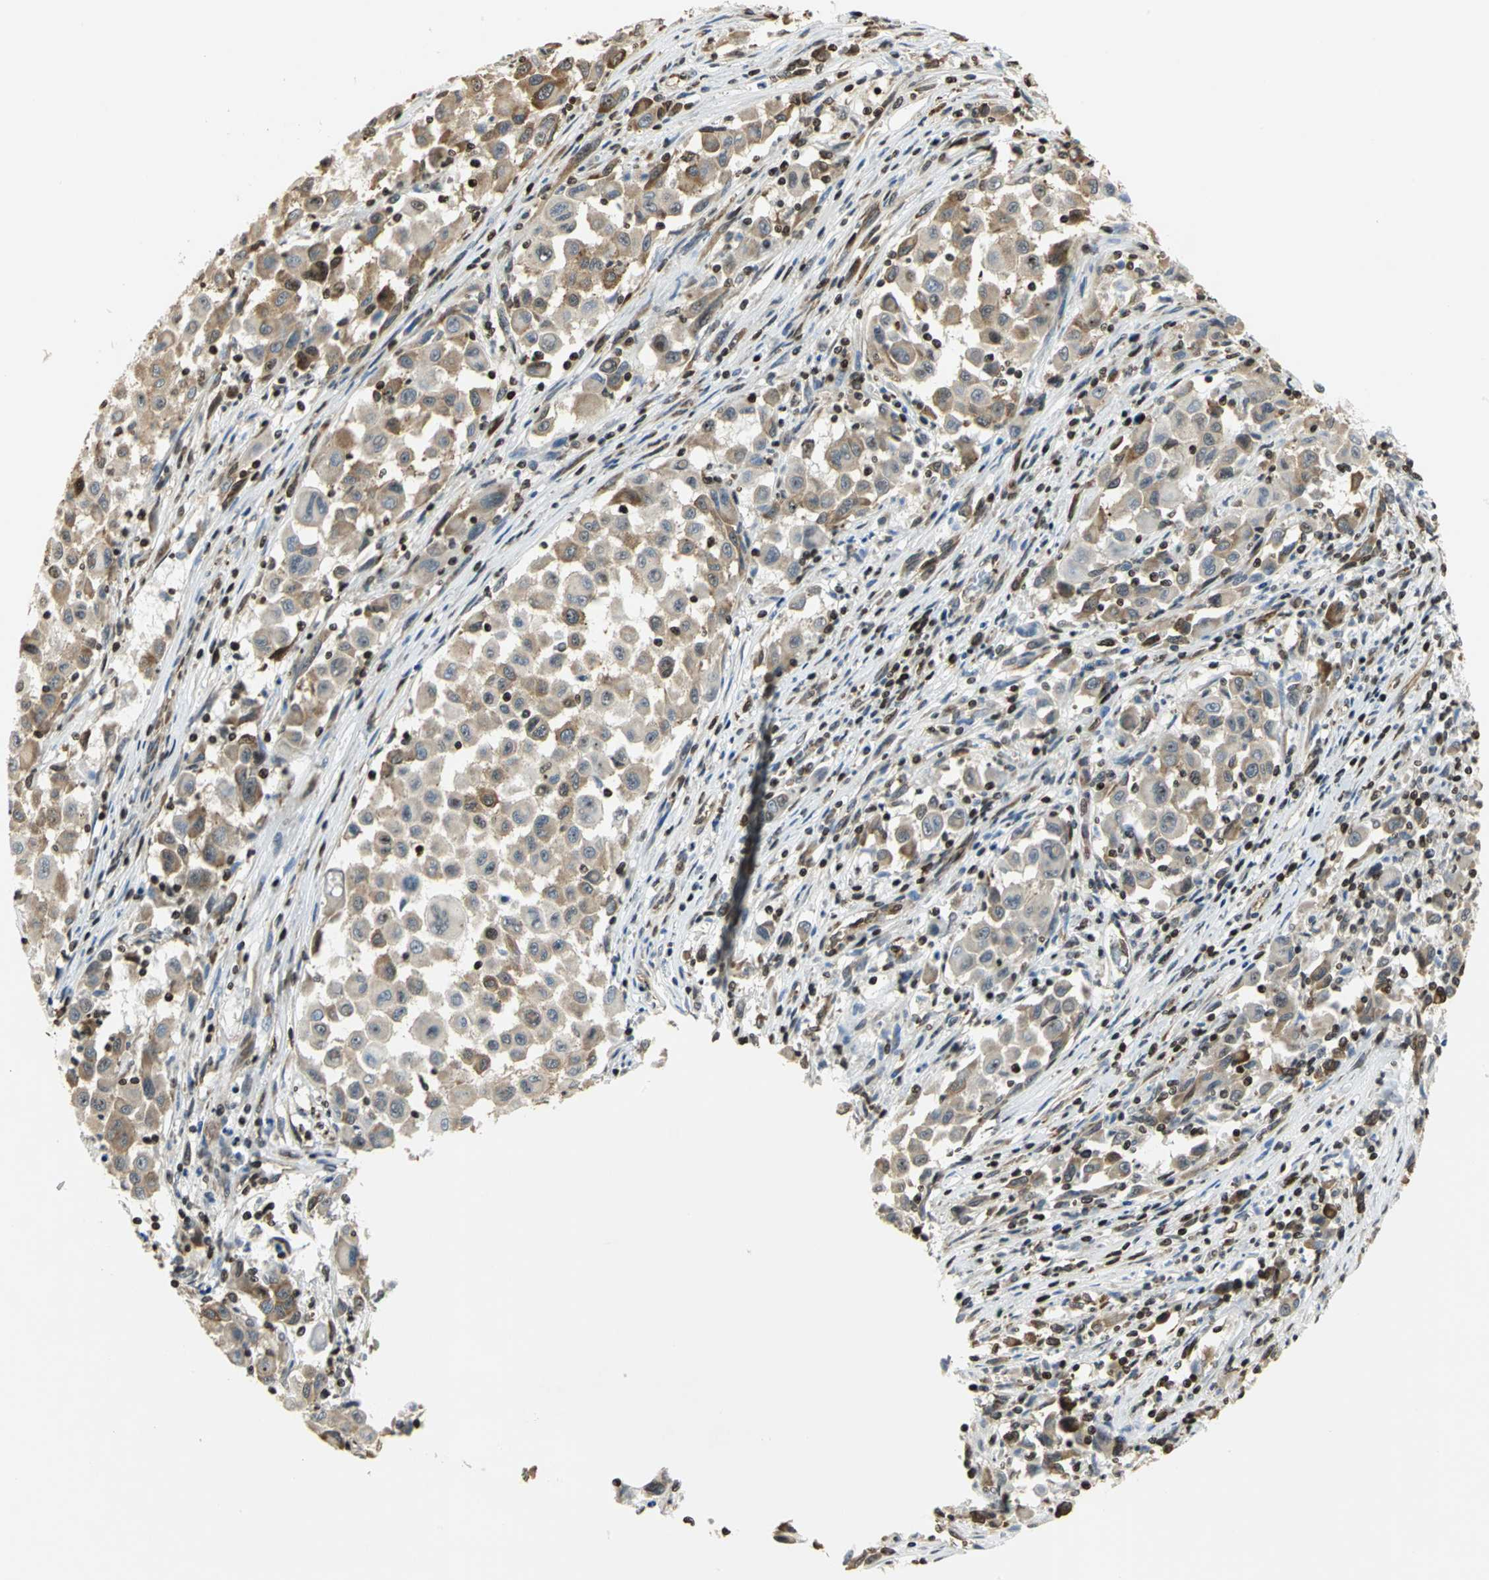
{"staining": {"intensity": "weak", "quantity": ">75%", "location": "cytoplasmic/membranous"}, "tissue": "melanoma", "cell_type": "Tumor cells", "image_type": "cancer", "snomed": [{"axis": "morphology", "description": "Malignant melanoma, Metastatic site"}, {"axis": "topography", "description": "Lymph node"}], "caption": "This micrograph displays IHC staining of melanoma, with low weak cytoplasmic/membranous positivity in approximately >75% of tumor cells.", "gene": "HMGB1", "patient": {"sex": "male", "age": 61}}